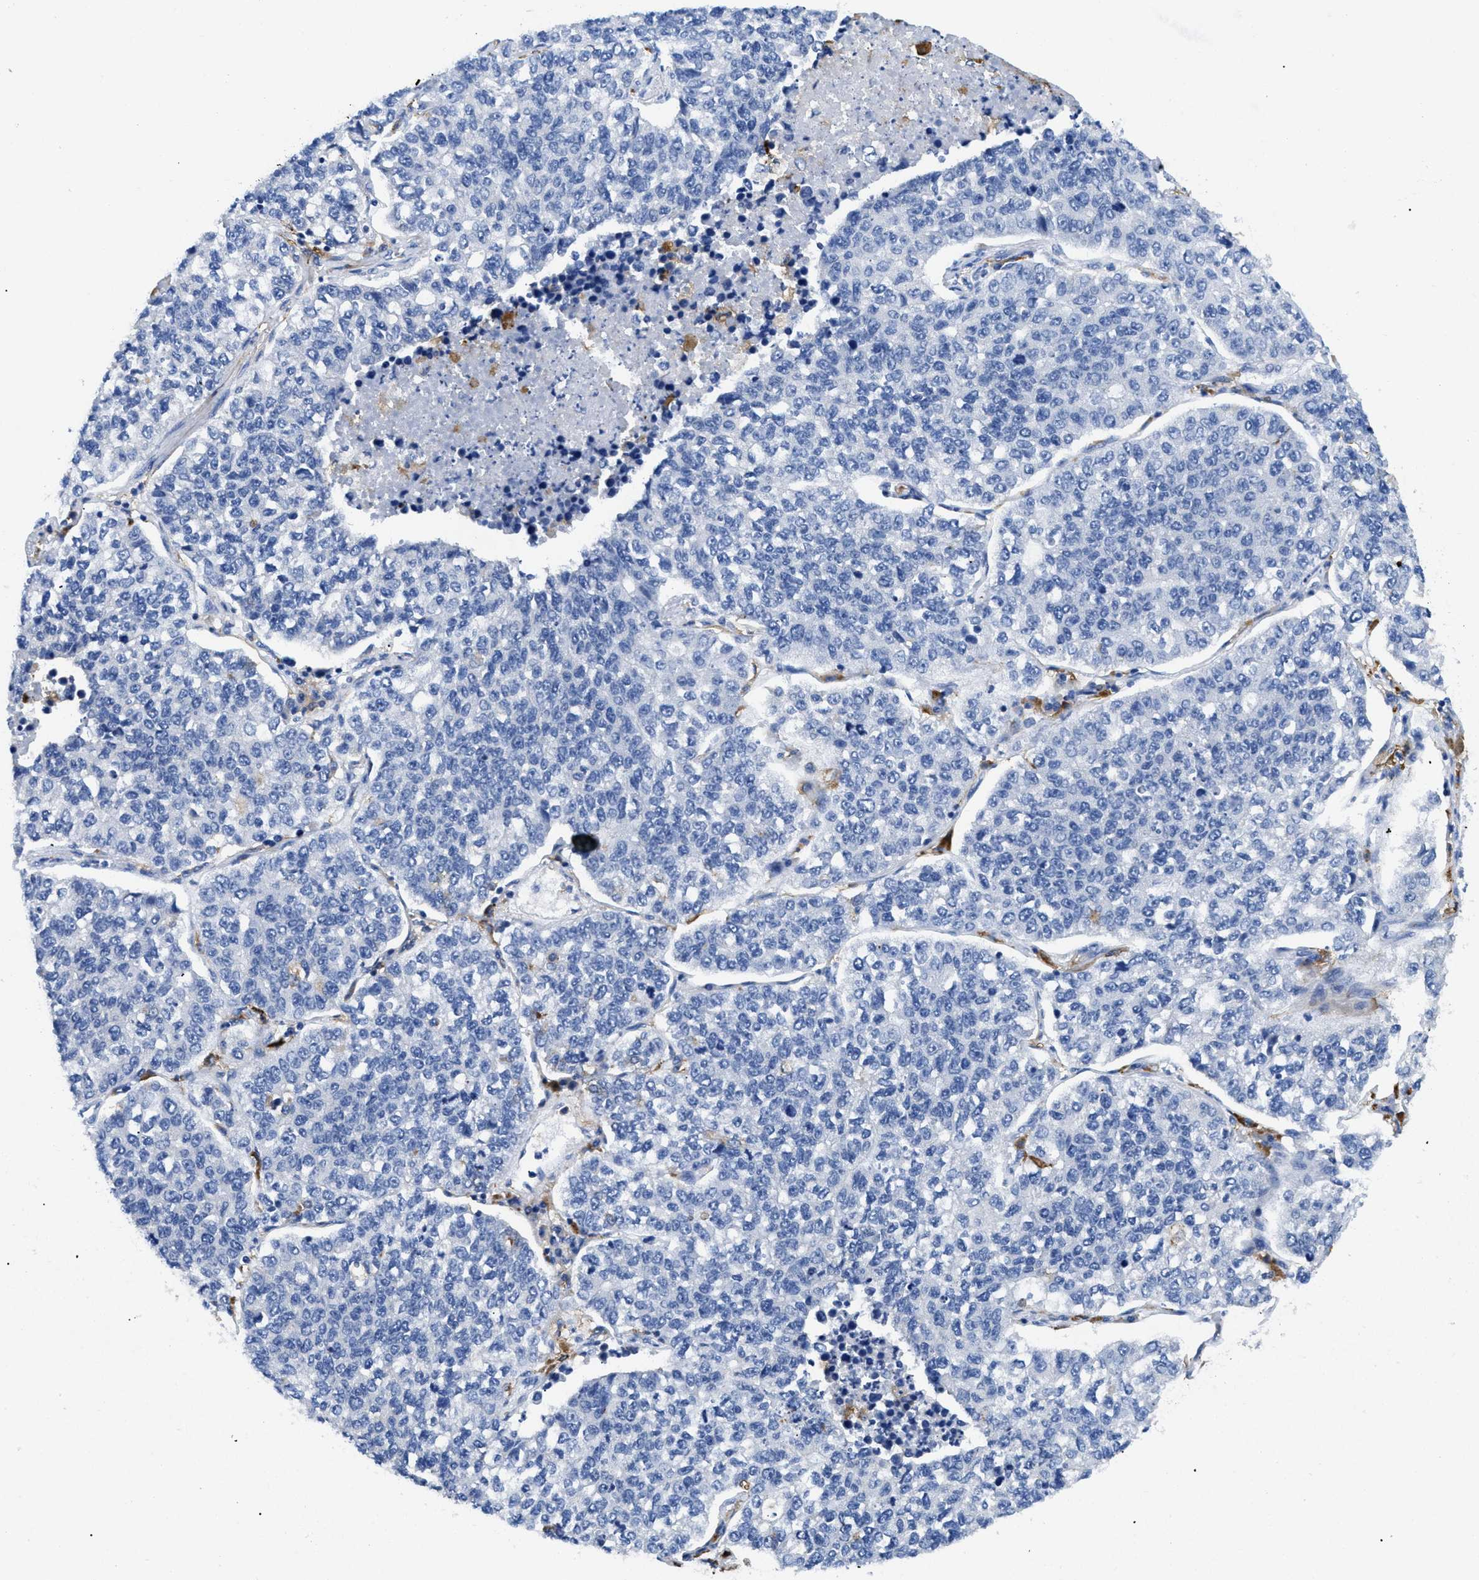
{"staining": {"intensity": "negative", "quantity": "none", "location": "none"}, "tissue": "lung cancer", "cell_type": "Tumor cells", "image_type": "cancer", "snomed": [{"axis": "morphology", "description": "Adenocarcinoma, NOS"}, {"axis": "topography", "description": "Lung"}], "caption": "This is a image of immunohistochemistry staining of lung cancer, which shows no staining in tumor cells.", "gene": "HLA-DPA1", "patient": {"sex": "male", "age": 49}}